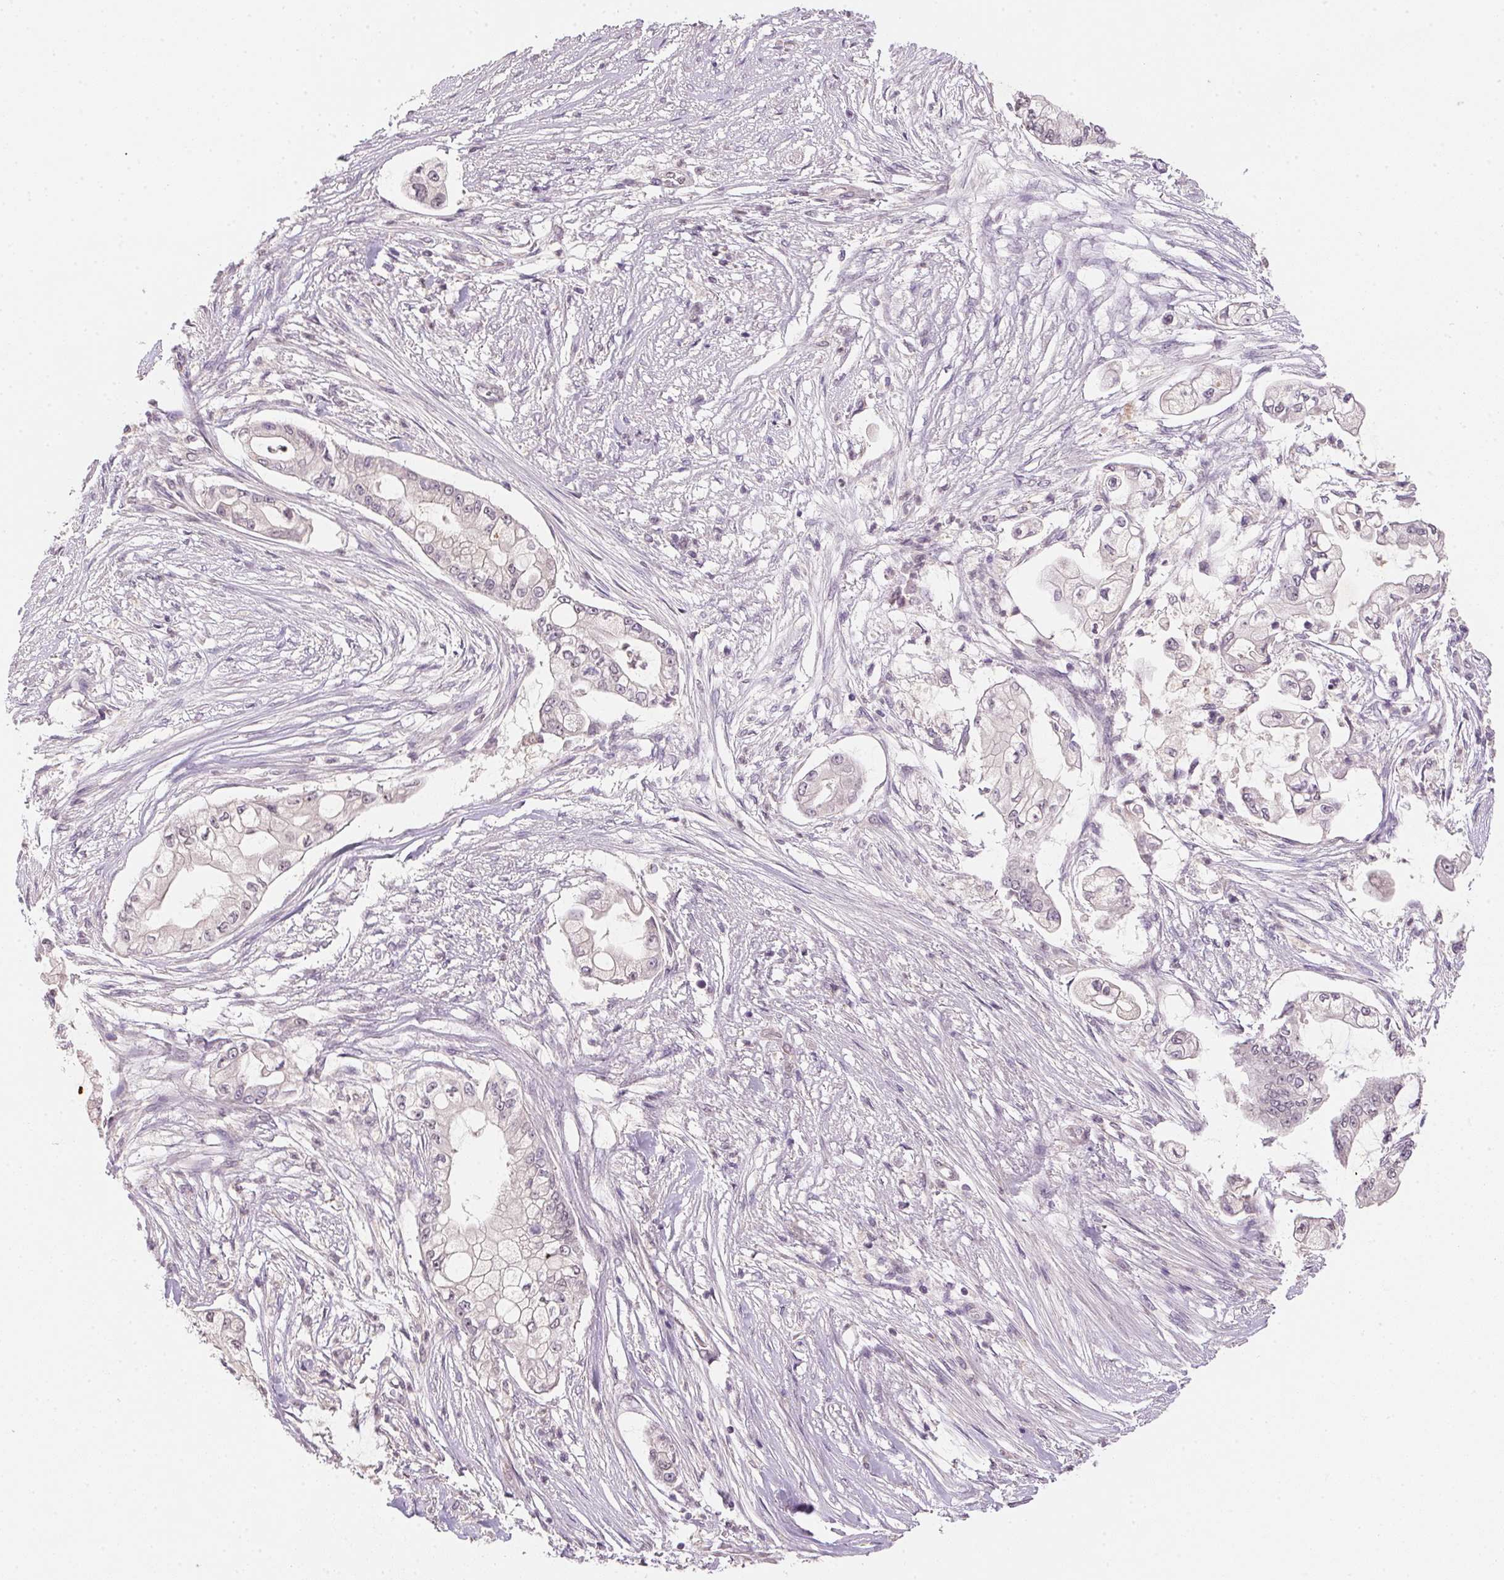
{"staining": {"intensity": "negative", "quantity": "none", "location": "none"}, "tissue": "pancreatic cancer", "cell_type": "Tumor cells", "image_type": "cancer", "snomed": [{"axis": "morphology", "description": "Adenocarcinoma, NOS"}, {"axis": "topography", "description": "Pancreas"}], "caption": "Pancreatic cancer (adenocarcinoma) was stained to show a protein in brown. There is no significant positivity in tumor cells.", "gene": "ALDH8A1", "patient": {"sex": "female", "age": 69}}